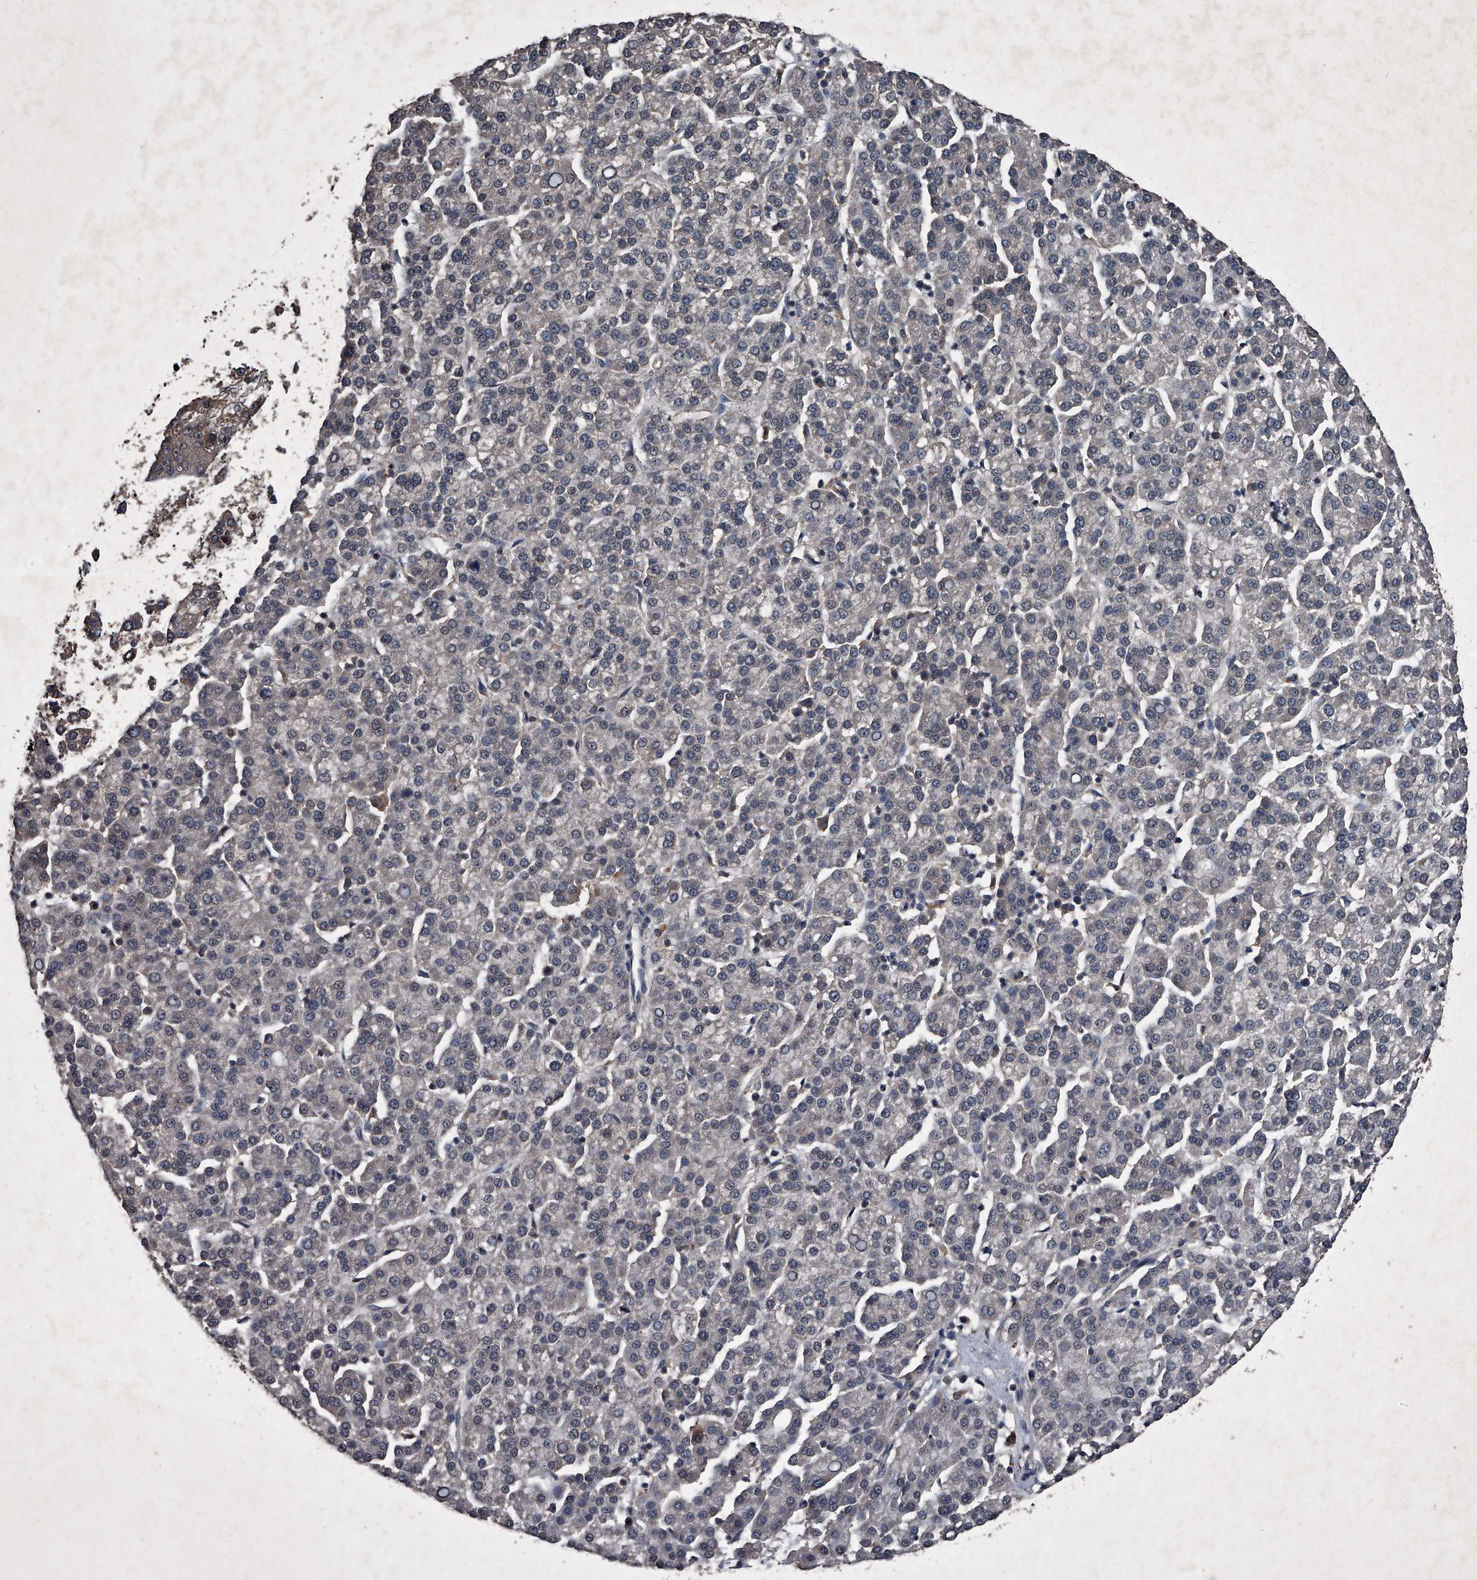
{"staining": {"intensity": "negative", "quantity": "none", "location": "none"}, "tissue": "liver cancer", "cell_type": "Tumor cells", "image_type": "cancer", "snomed": [{"axis": "morphology", "description": "Carcinoma, Hepatocellular, NOS"}, {"axis": "topography", "description": "Liver"}], "caption": "Immunohistochemical staining of liver cancer displays no significant expression in tumor cells. Brightfield microscopy of immunohistochemistry (IHC) stained with DAB (3,3'-diaminobenzidine) (brown) and hematoxylin (blue), captured at high magnification.", "gene": "MAPKAP1", "patient": {"sex": "female", "age": 58}}